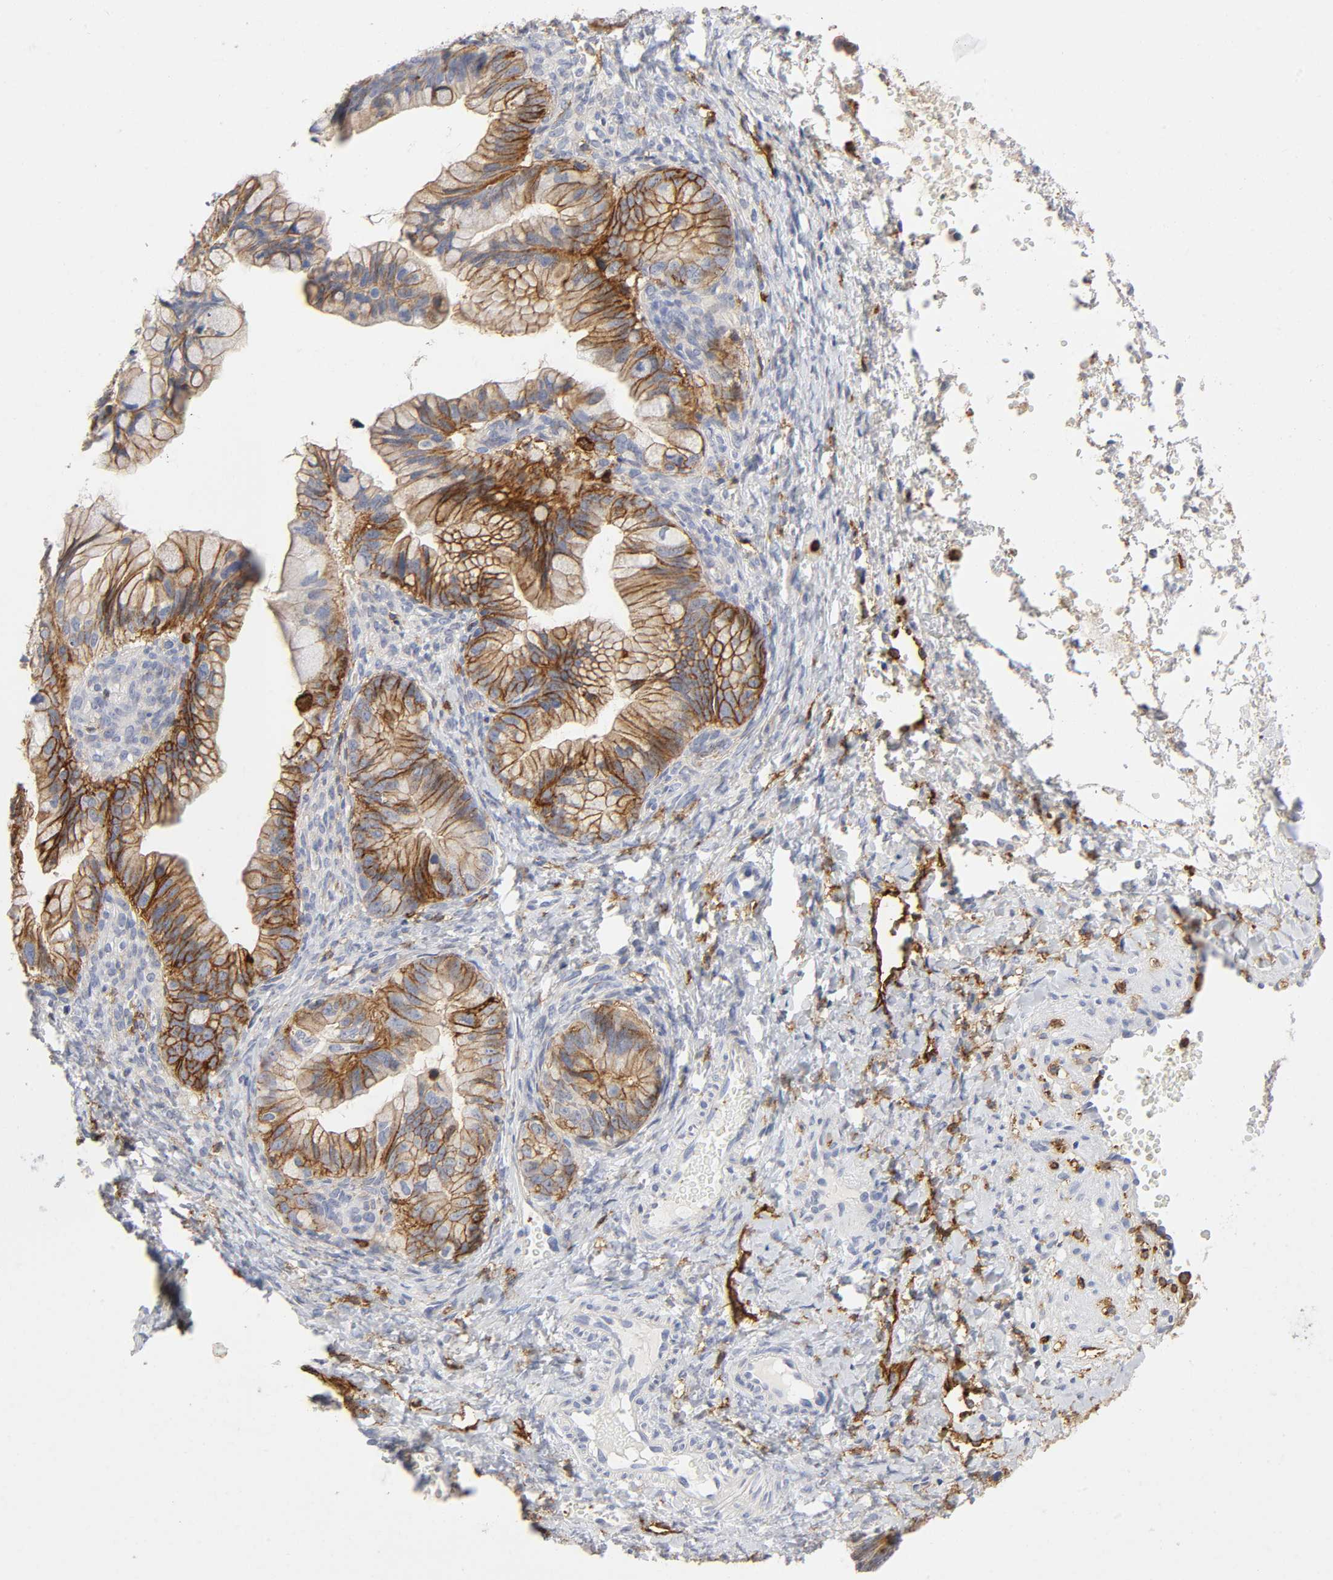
{"staining": {"intensity": "moderate", "quantity": ">75%", "location": "cytoplasmic/membranous"}, "tissue": "ovarian cancer", "cell_type": "Tumor cells", "image_type": "cancer", "snomed": [{"axis": "morphology", "description": "Cystadenocarcinoma, mucinous, NOS"}, {"axis": "topography", "description": "Ovary"}], "caption": "A photomicrograph showing moderate cytoplasmic/membranous staining in about >75% of tumor cells in ovarian cancer, as visualized by brown immunohistochemical staining.", "gene": "LYN", "patient": {"sex": "female", "age": 36}}